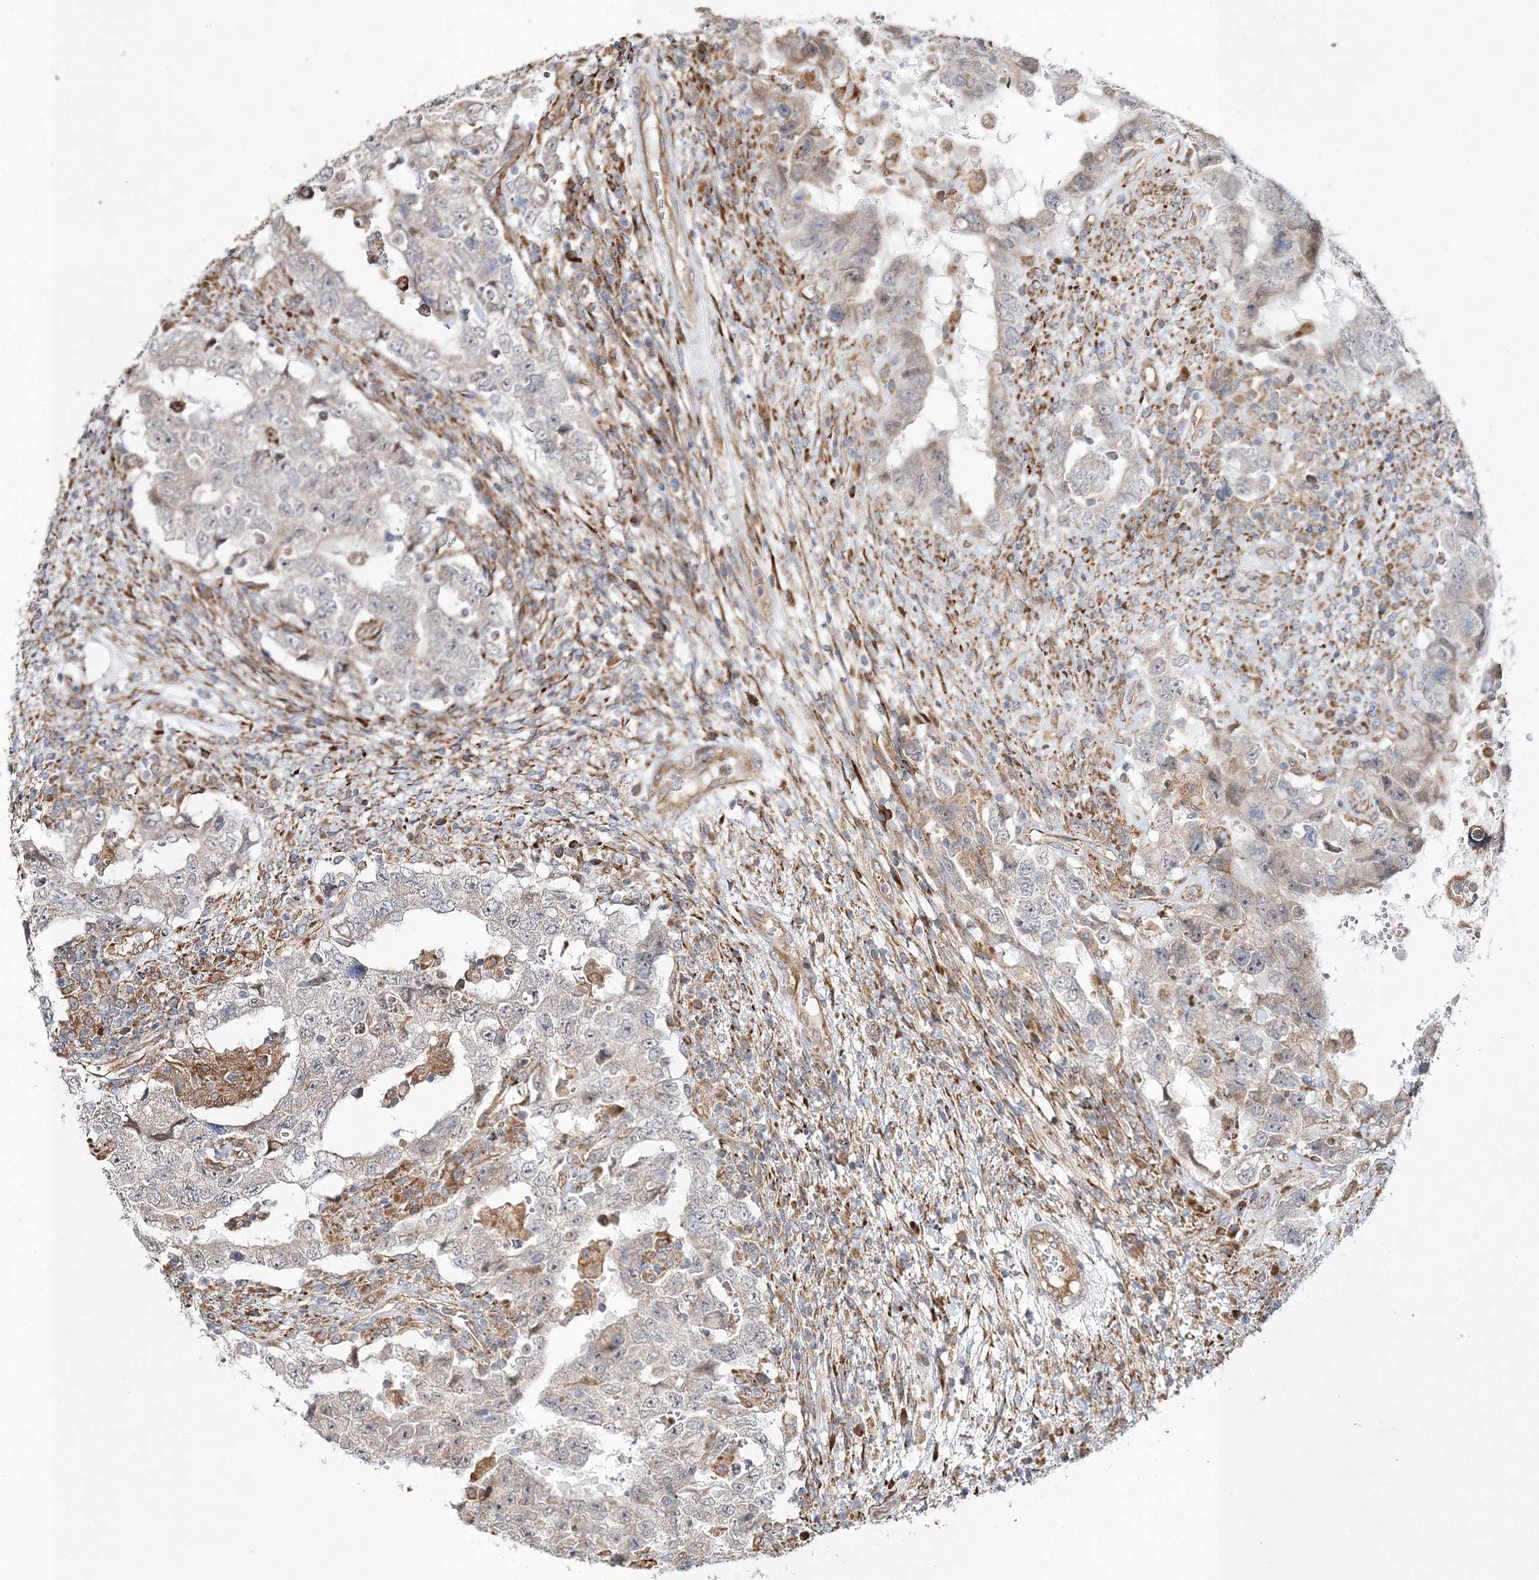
{"staining": {"intensity": "negative", "quantity": "none", "location": "none"}, "tissue": "testis cancer", "cell_type": "Tumor cells", "image_type": "cancer", "snomed": [{"axis": "morphology", "description": "Carcinoma, Embryonal, NOS"}, {"axis": "topography", "description": "Testis"}], "caption": "IHC of testis cancer (embryonal carcinoma) demonstrates no staining in tumor cells.", "gene": "ZFYVE16", "patient": {"sex": "male", "age": 26}}